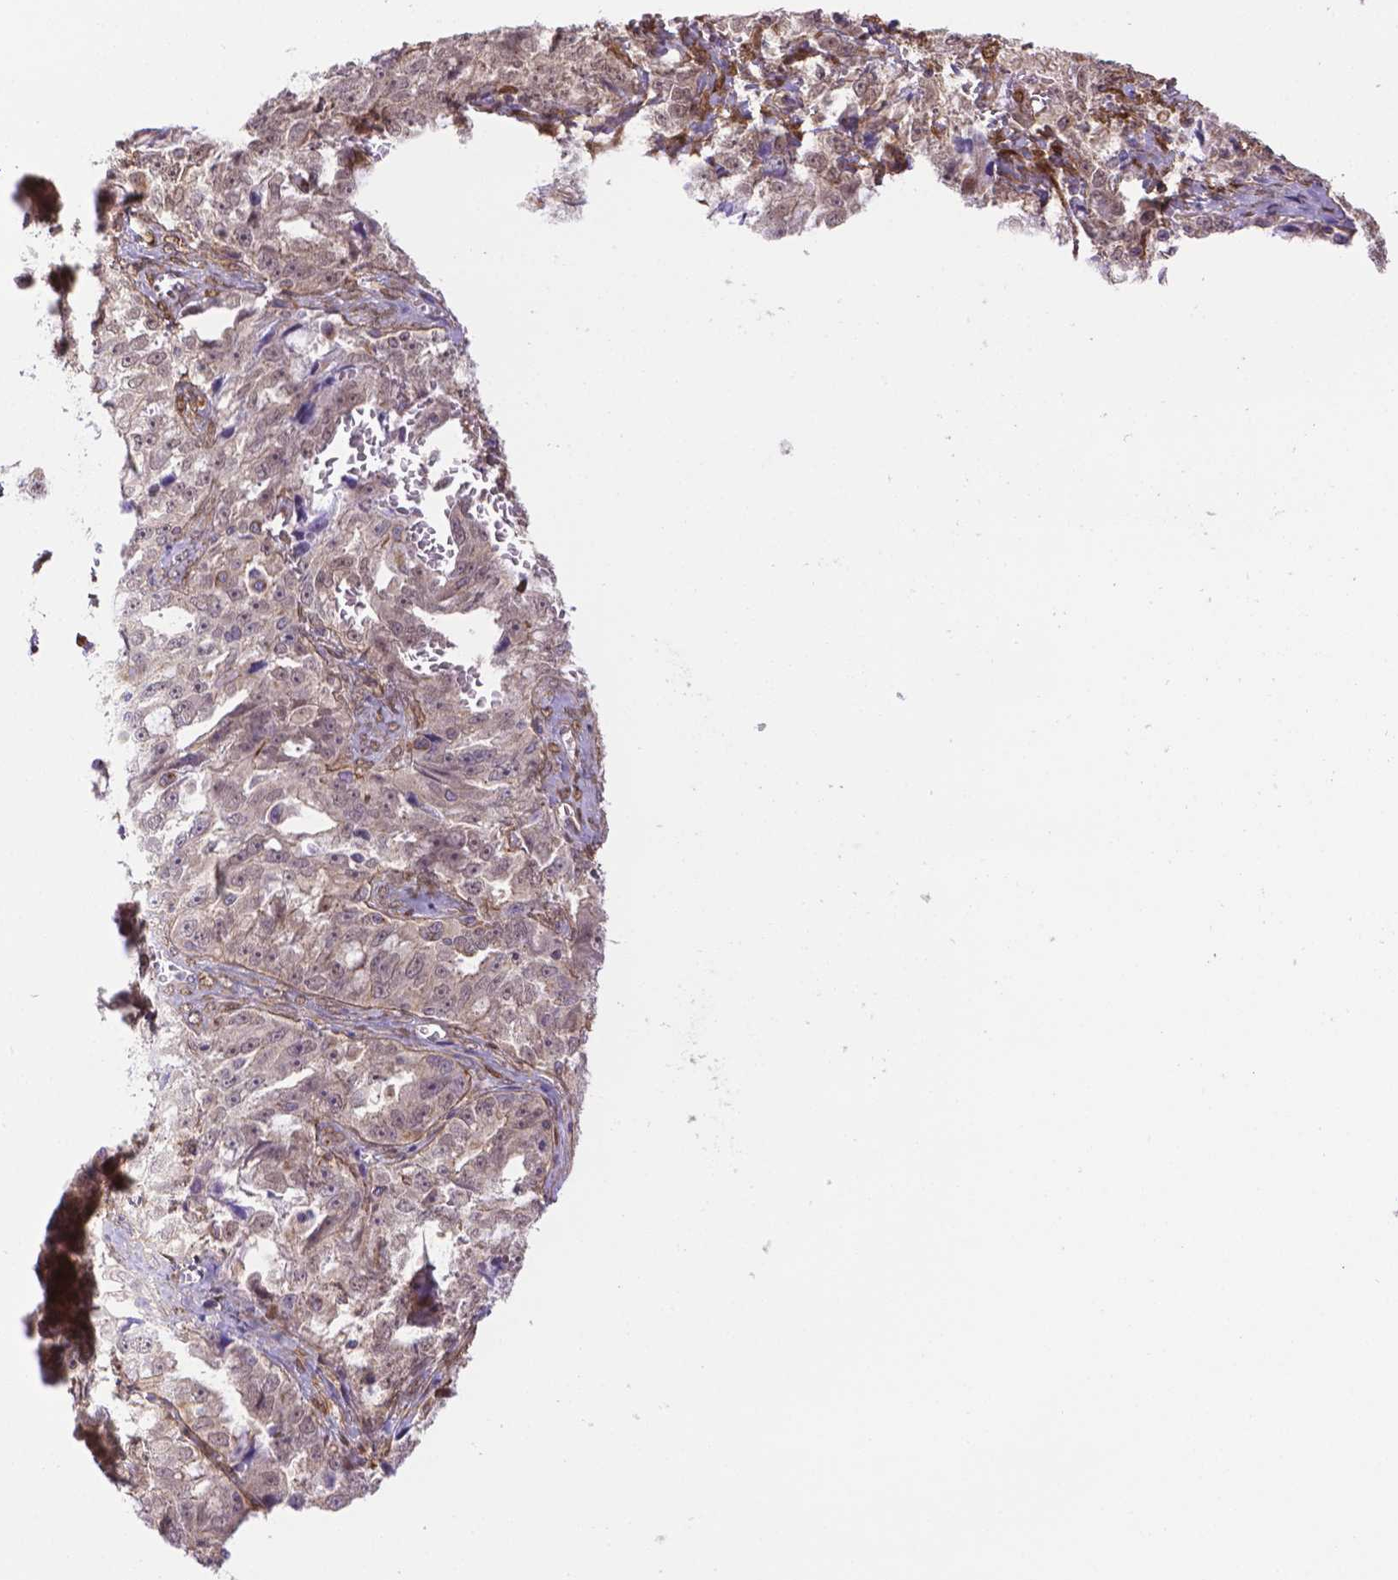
{"staining": {"intensity": "negative", "quantity": "none", "location": "none"}, "tissue": "ovarian cancer", "cell_type": "Tumor cells", "image_type": "cancer", "snomed": [{"axis": "morphology", "description": "Cystadenocarcinoma, serous, NOS"}, {"axis": "topography", "description": "Ovary"}], "caption": "Immunohistochemistry of human ovarian serous cystadenocarcinoma exhibits no positivity in tumor cells.", "gene": "YAP1", "patient": {"sex": "female", "age": 51}}